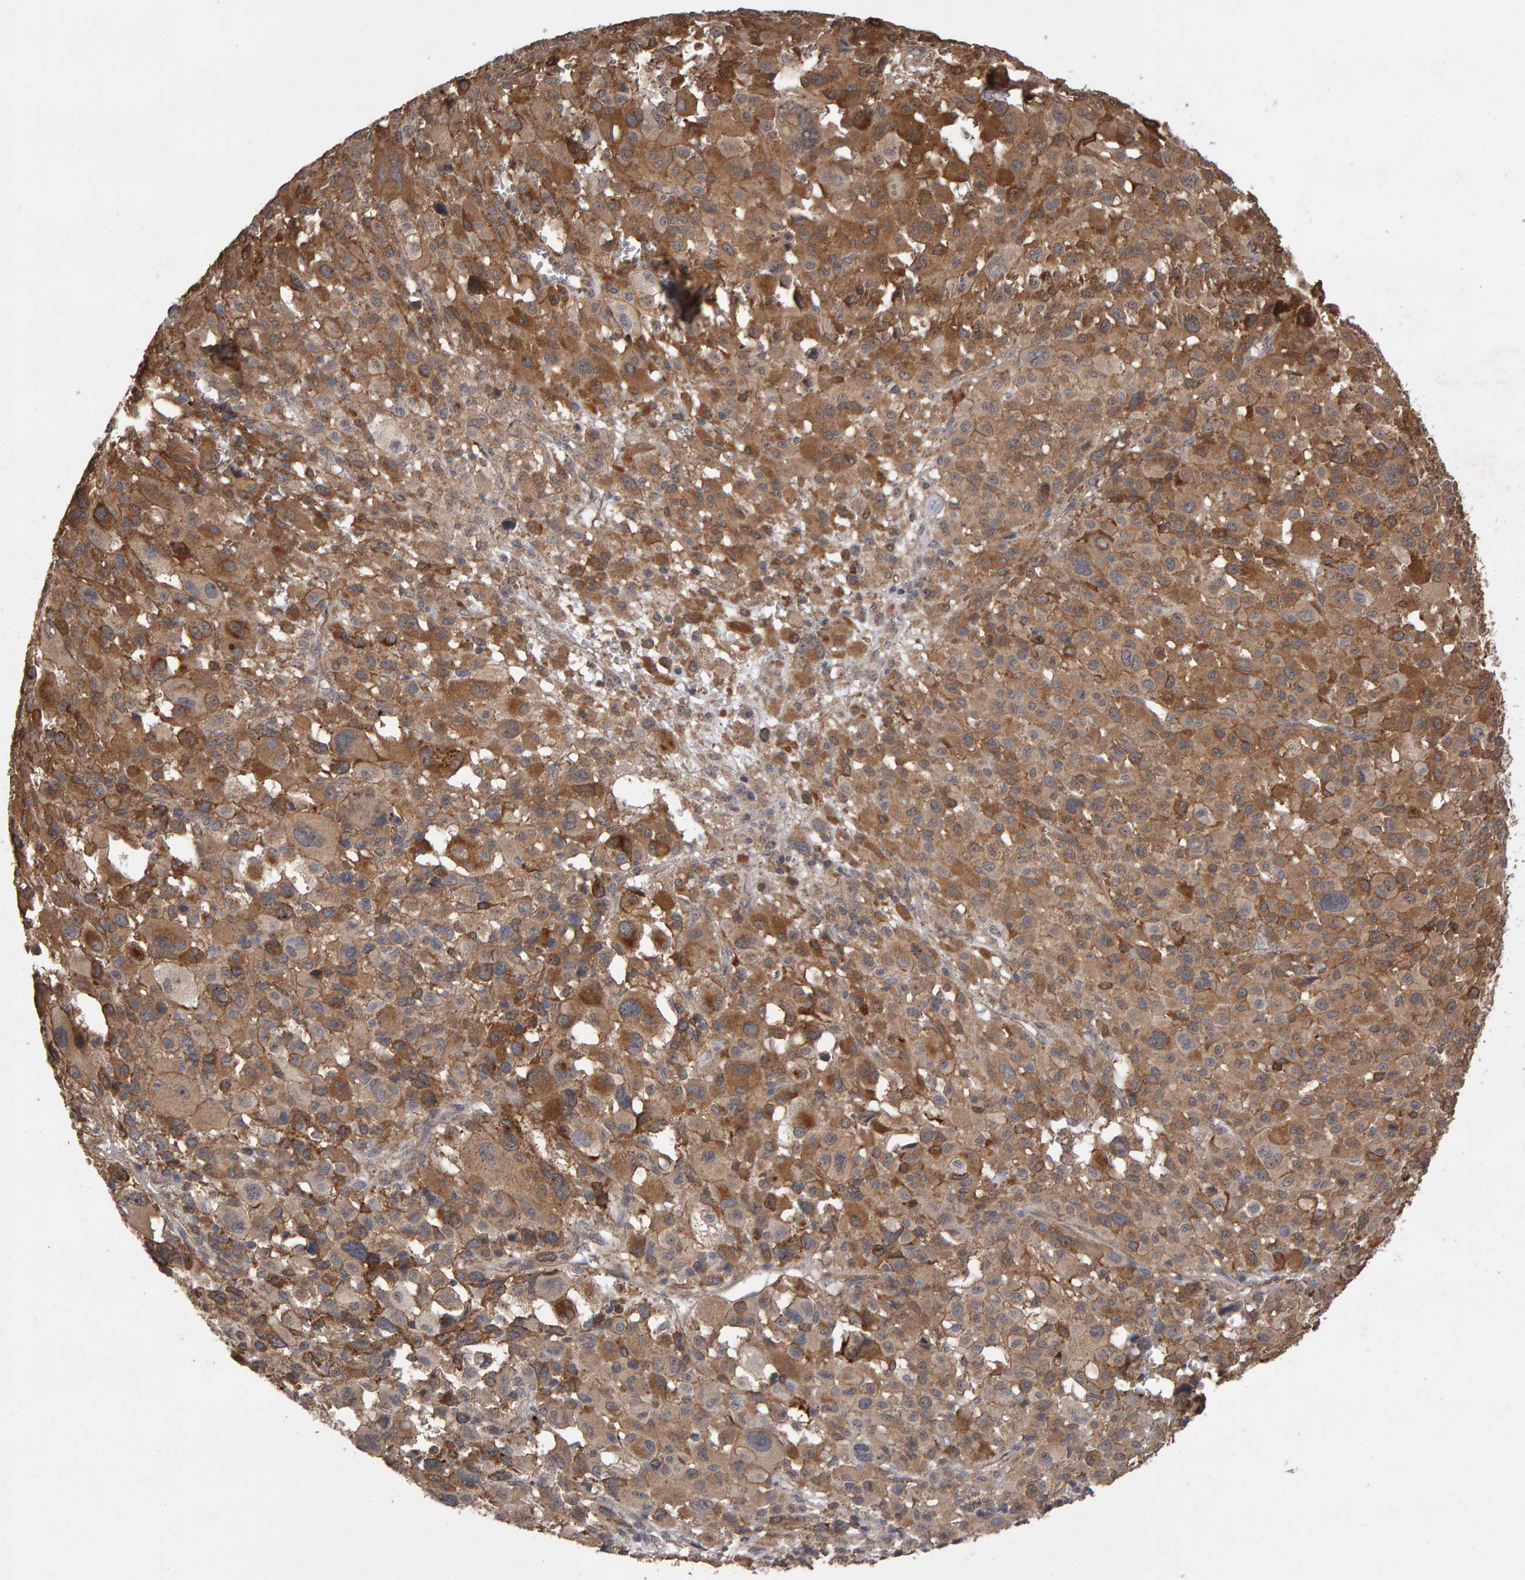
{"staining": {"intensity": "moderate", "quantity": ">75%", "location": "cytoplasmic/membranous"}, "tissue": "melanoma", "cell_type": "Tumor cells", "image_type": "cancer", "snomed": [{"axis": "morphology", "description": "Malignant melanoma, Metastatic site"}, {"axis": "topography", "description": "Skin"}], "caption": "Human melanoma stained with a brown dye displays moderate cytoplasmic/membranous positive expression in about >75% of tumor cells.", "gene": "SCRIB", "patient": {"sex": "female", "age": 74}}